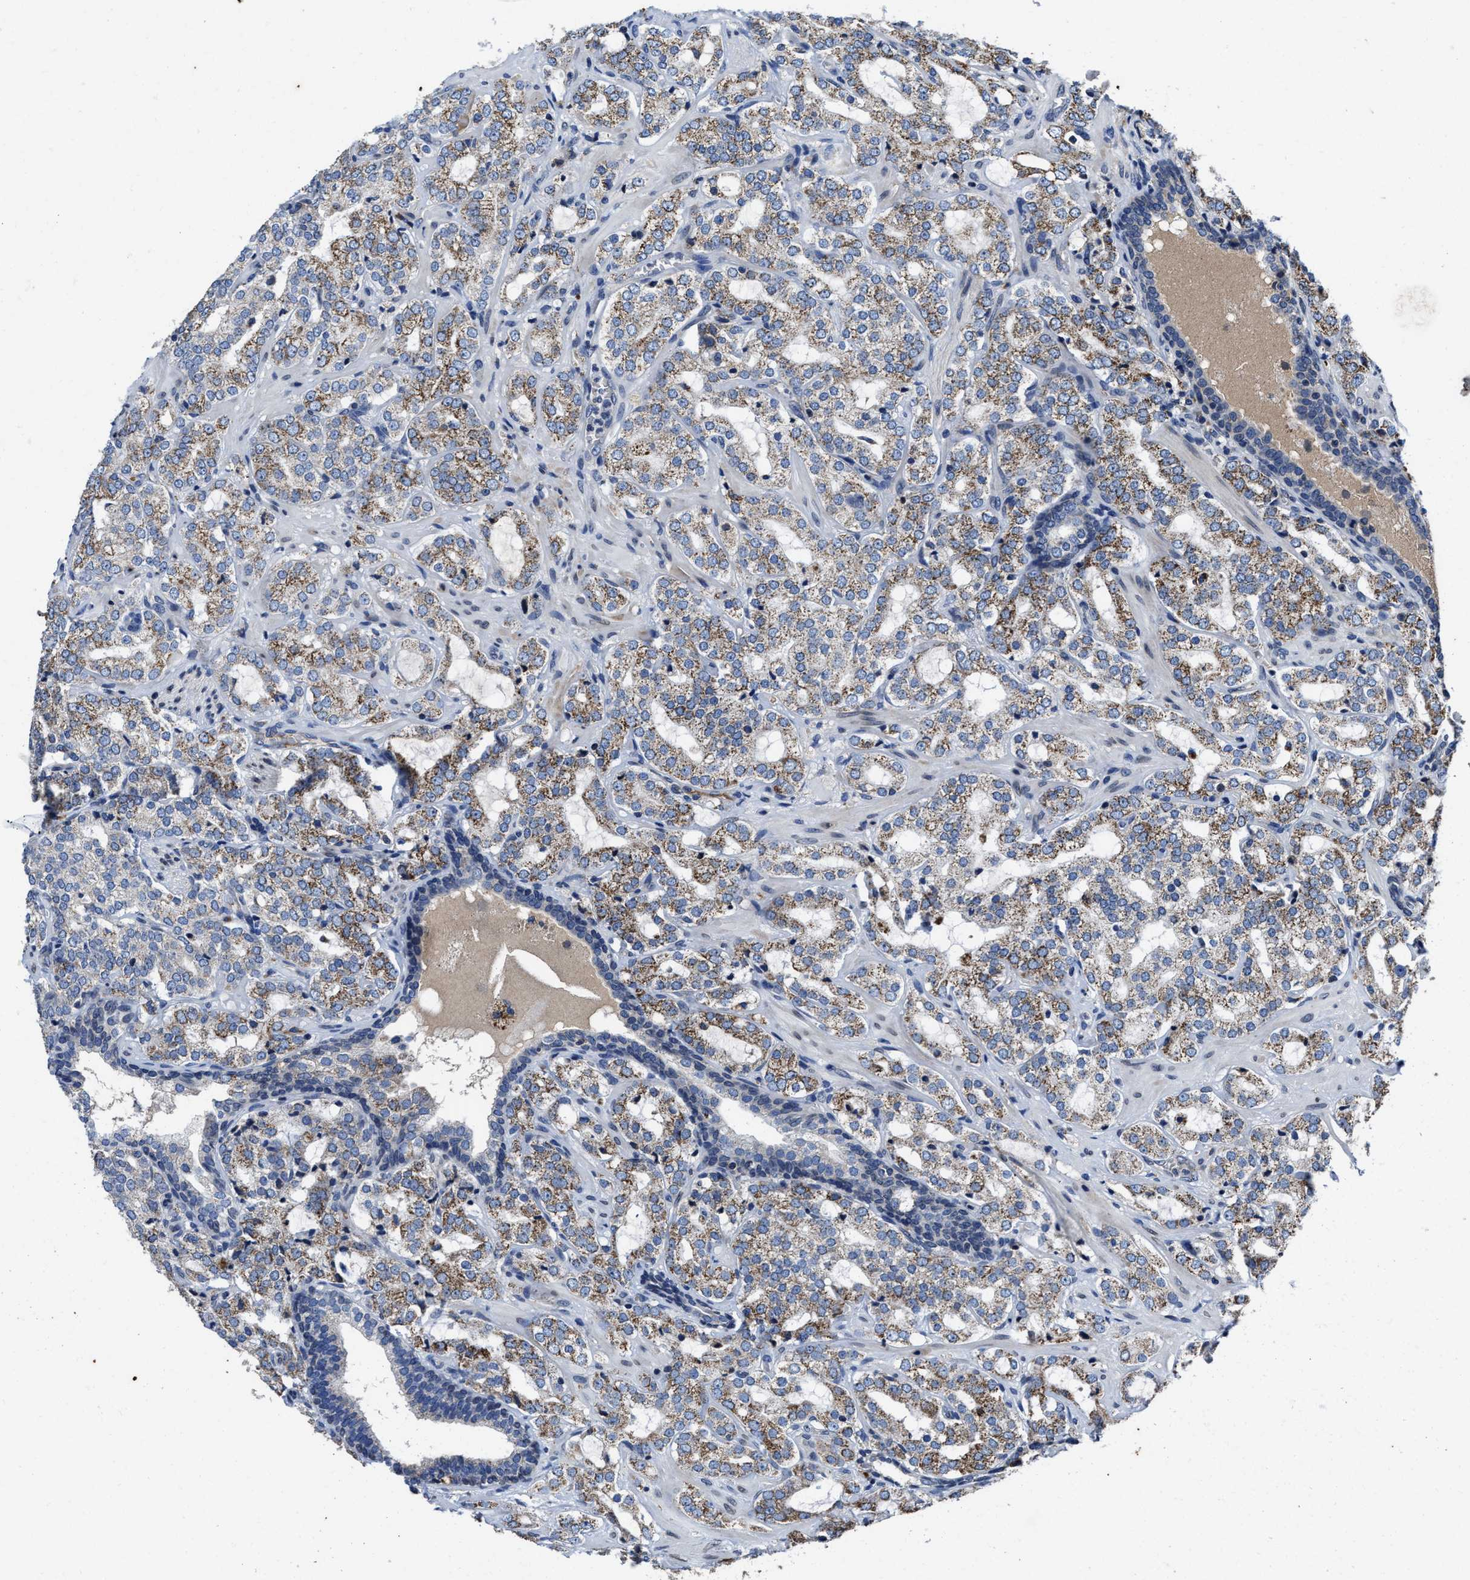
{"staining": {"intensity": "moderate", "quantity": ">75%", "location": "cytoplasmic/membranous"}, "tissue": "prostate cancer", "cell_type": "Tumor cells", "image_type": "cancer", "snomed": [{"axis": "morphology", "description": "Adenocarcinoma, High grade"}, {"axis": "topography", "description": "Prostate"}], "caption": "A photomicrograph showing moderate cytoplasmic/membranous positivity in about >75% of tumor cells in prostate high-grade adenocarcinoma, as visualized by brown immunohistochemical staining.", "gene": "CACNA1D", "patient": {"sex": "male", "age": 64}}